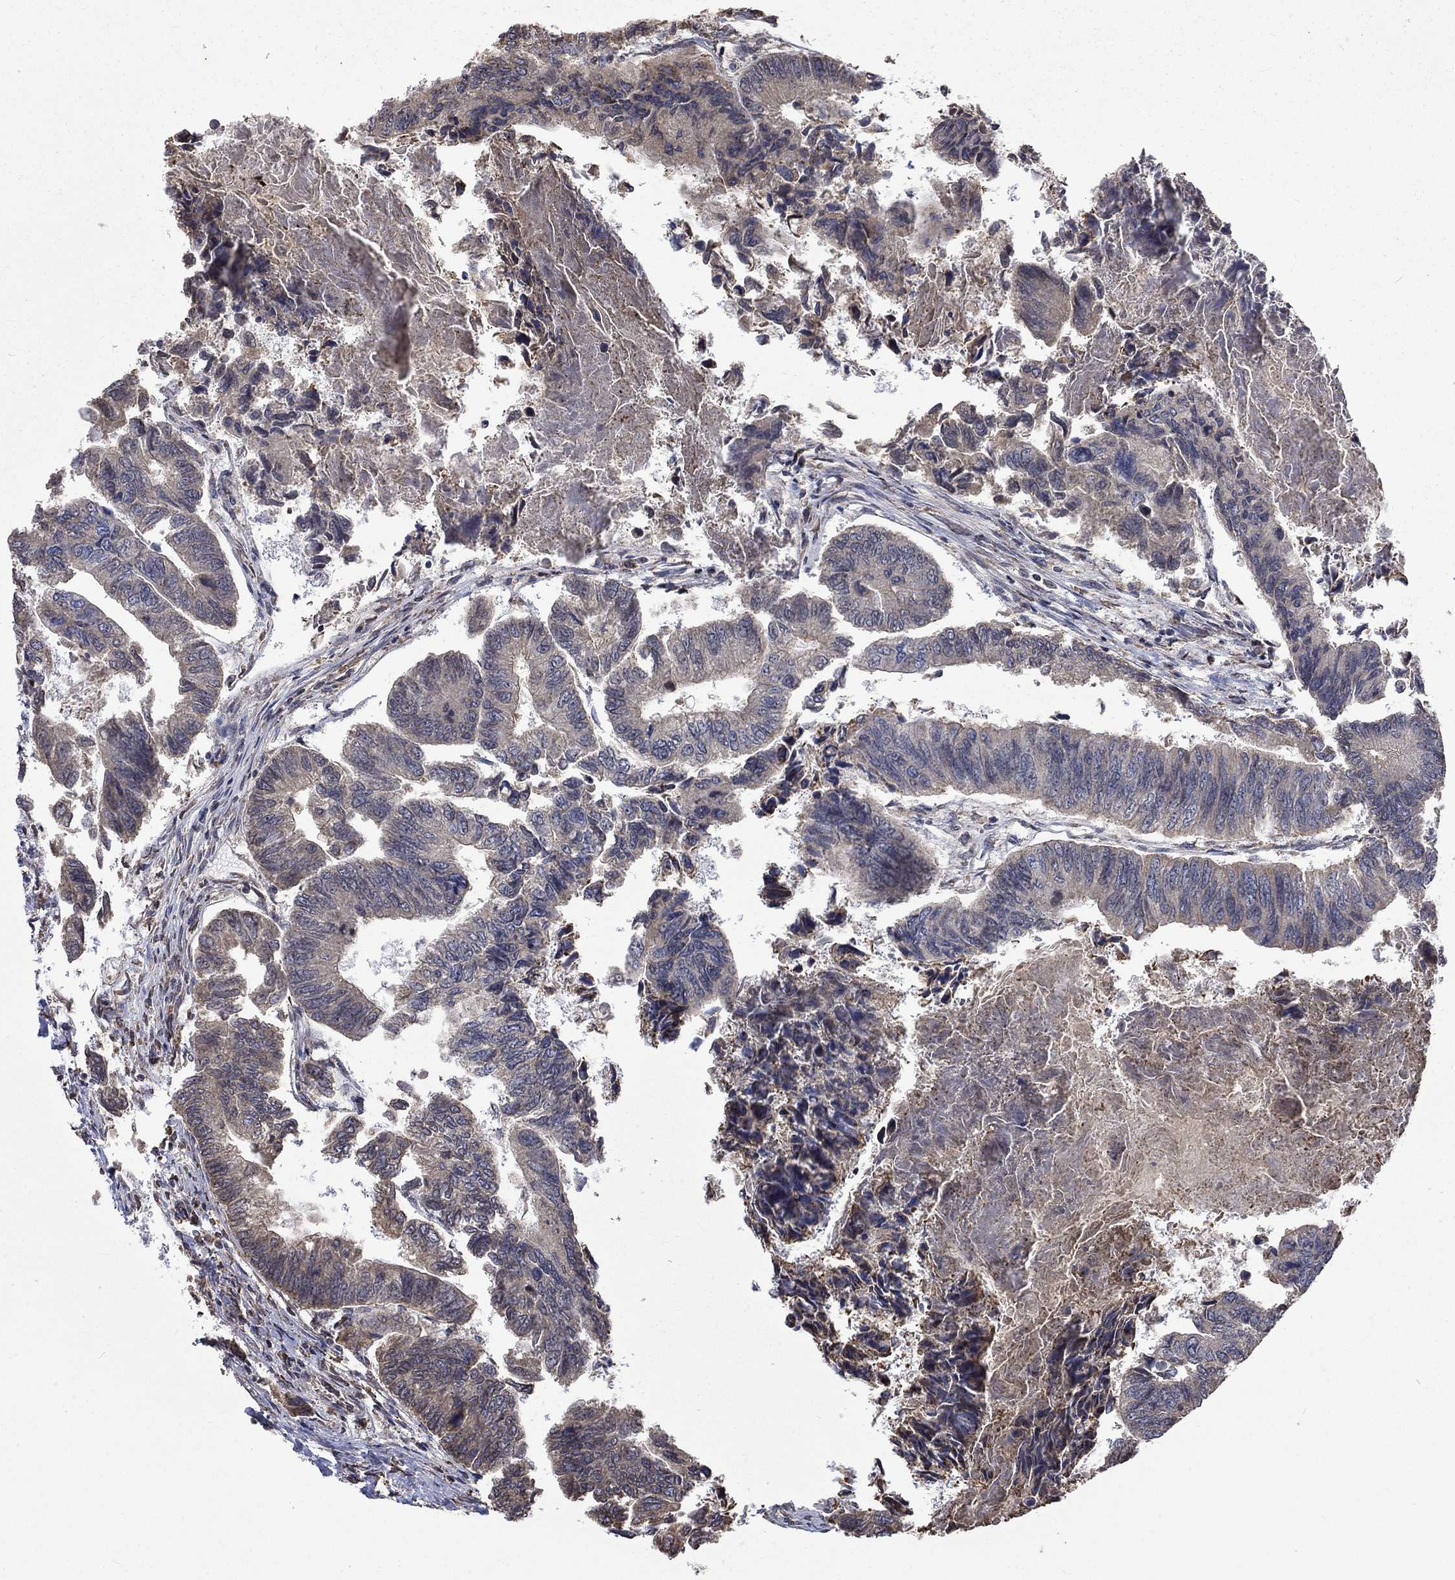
{"staining": {"intensity": "negative", "quantity": "none", "location": "none"}, "tissue": "colorectal cancer", "cell_type": "Tumor cells", "image_type": "cancer", "snomed": [{"axis": "morphology", "description": "Adenocarcinoma, NOS"}, {"axis": "topography", "description": "Colon"}], "caption": "Adenocarcinoma (colorectal) was stained to show a protein in brown. There is no significant staining in tumor cells. (Brightfield microscopy of DAB (3,3'-diaminobenzidine) IHC at high magnification).", "gene": "ESRRA", "patient": {"sex": "female", "age": 65}}